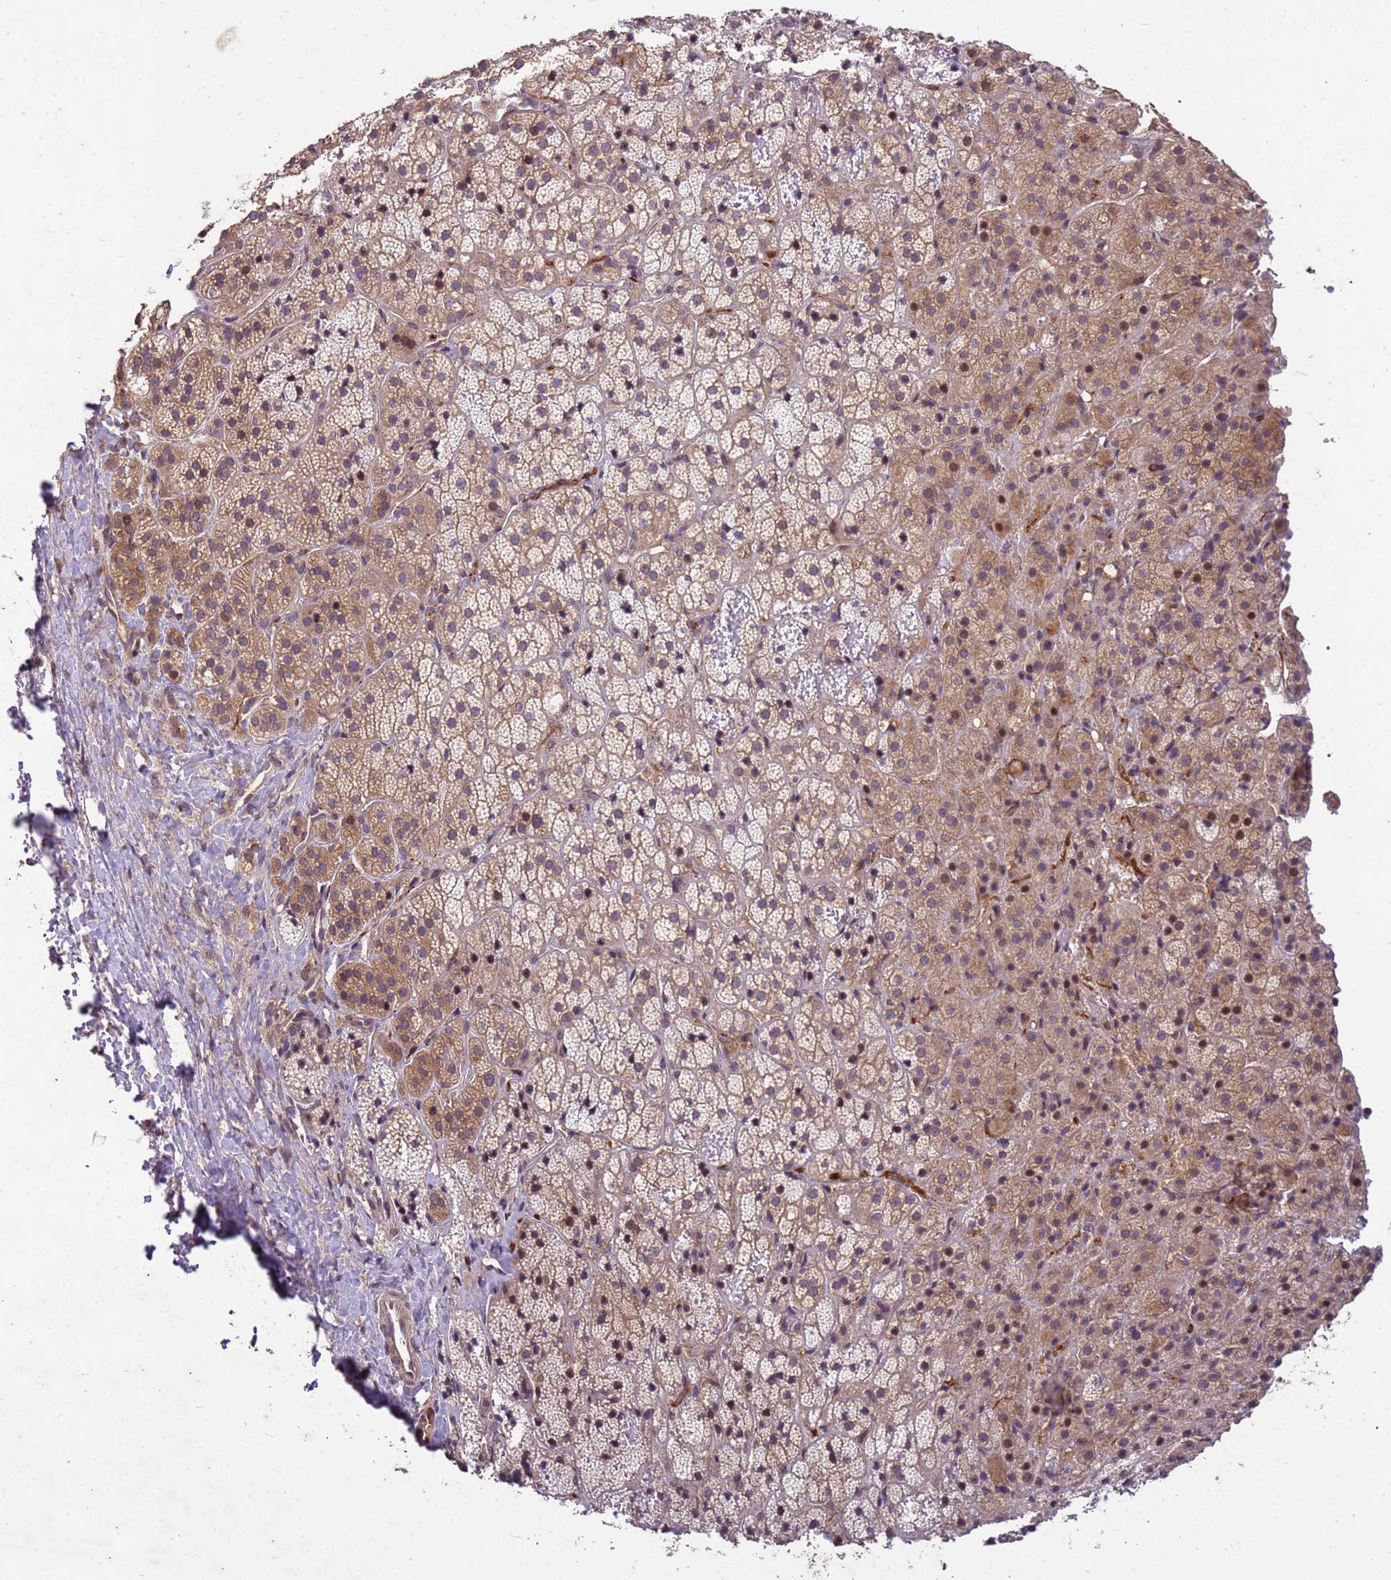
{"staining": {"intensity": "moderate", "quantity": "25%-75%", "location": "cytoplasmic/membranous,nuclear"}, "tissue": "adrenal gland", "cell_type": "Glandular cells", "image_type": "normal", "snomed": [{"axis": "morphology", "description": "Normal tissue, NOS"}, {"axis": "topography", "description": "Adrenal gland"}], "caption": "An immunohistochemistry (IHC) photomicrograph of normal tissue is shown. Protein staining in brown highlights moderate cytoplasmic/membranous,nuclear positivity in adrenal gland within glandular cells.", "gene": "PPP2CA", "patient": {"sex": "female", "age": 70}}